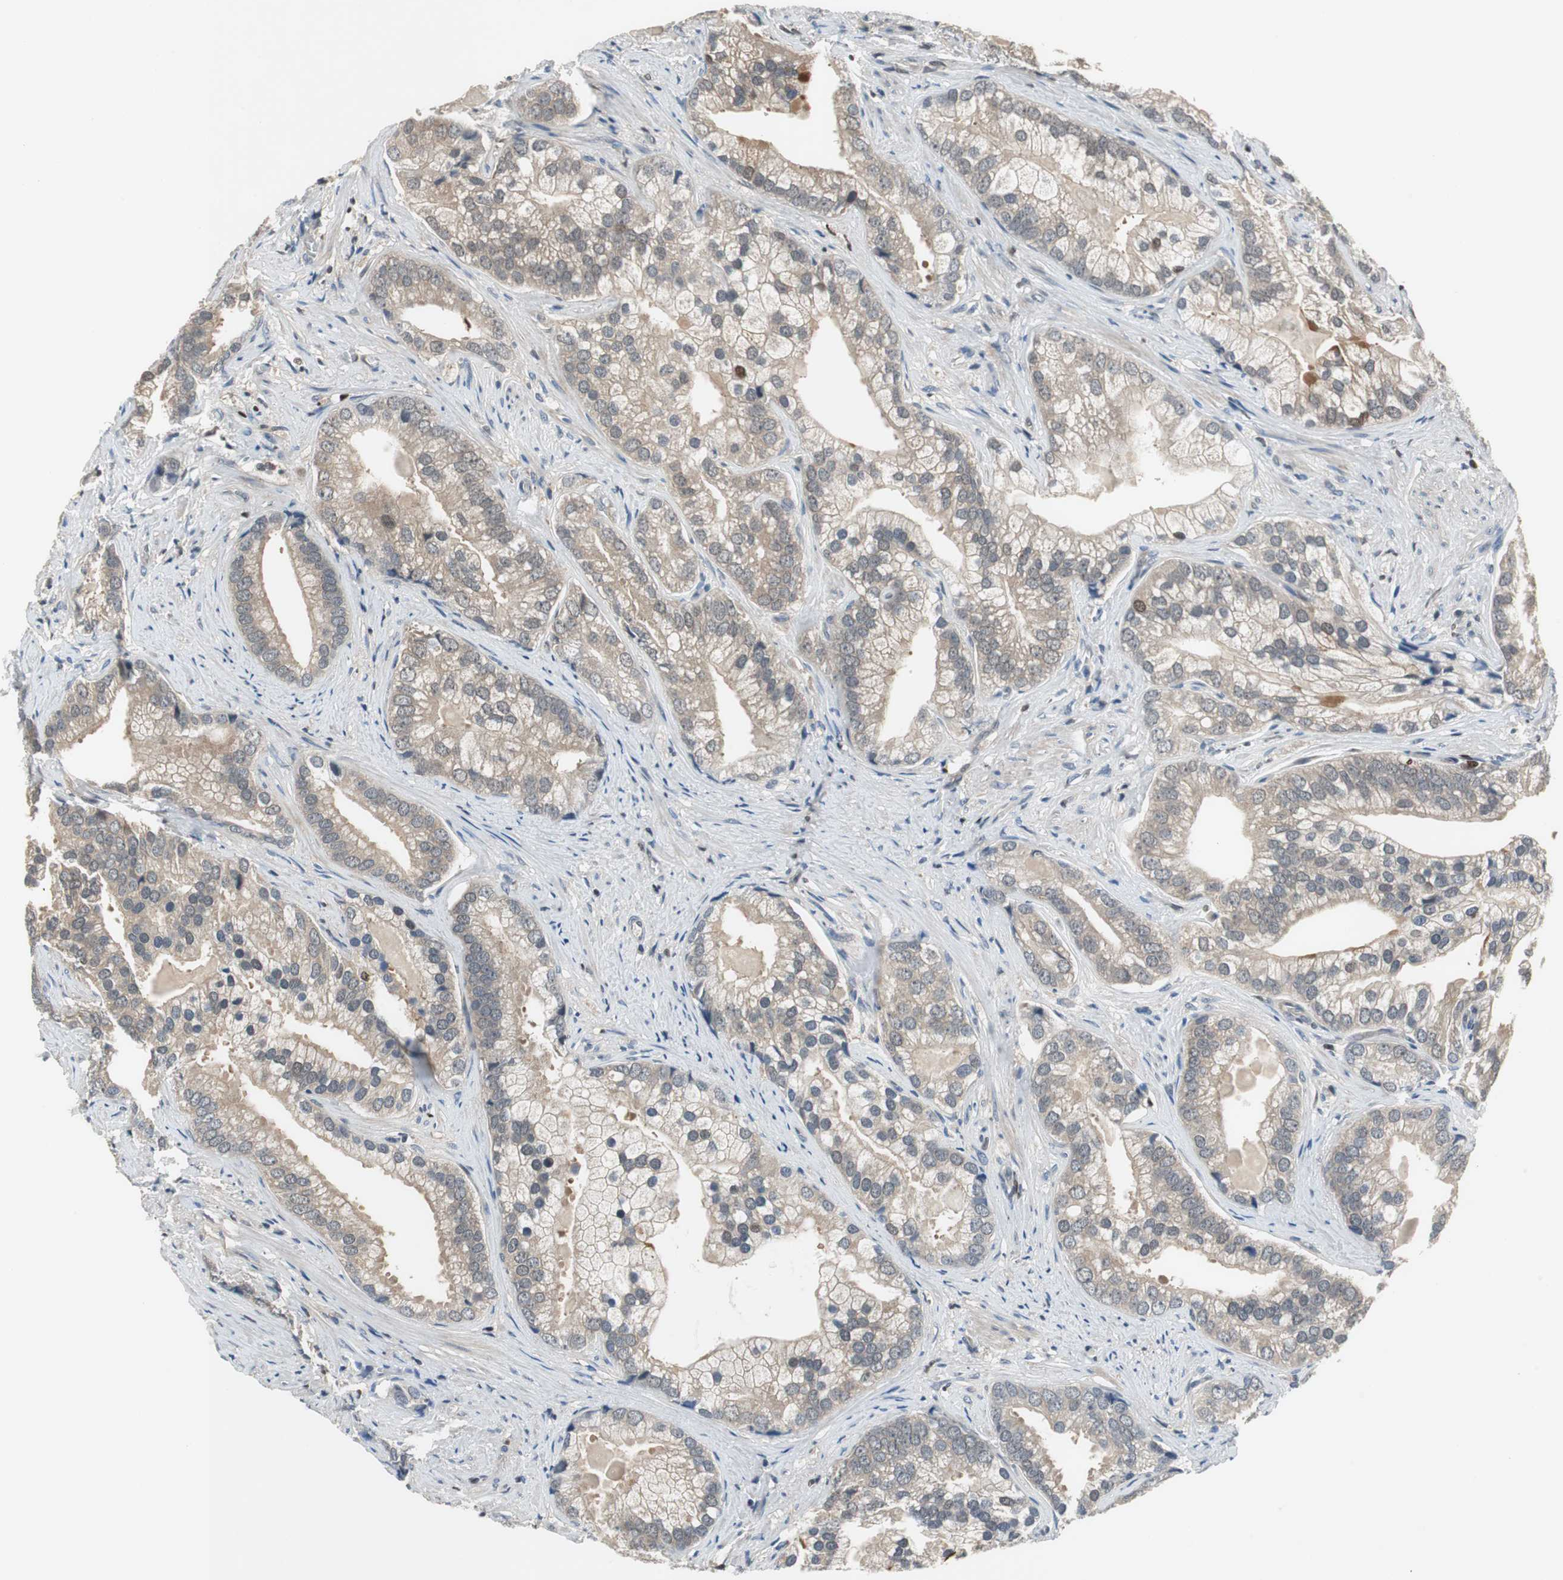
{"staining": {"intensity": "weak", "quantity": "25%-75%", "location": "cytoplasmic/membranous"}, "tissue": "prostate cancer", "cell_type": "Tumor cells", "image_type": "cancer", "snomed": [{"axis": "morphology", "description": "Adenocarcinoma, Low grade"}, {"axis": "topography", "description": "Prostate"}], "caption": "Tumor cells demonstrate weak cytoplasmic/membranous staining in approximately 25%-75% of cells in adenocarcinoma (low-grade) (prostate).", "gene": "MAFB", "patient": {"sex": "male", "age": 71}}